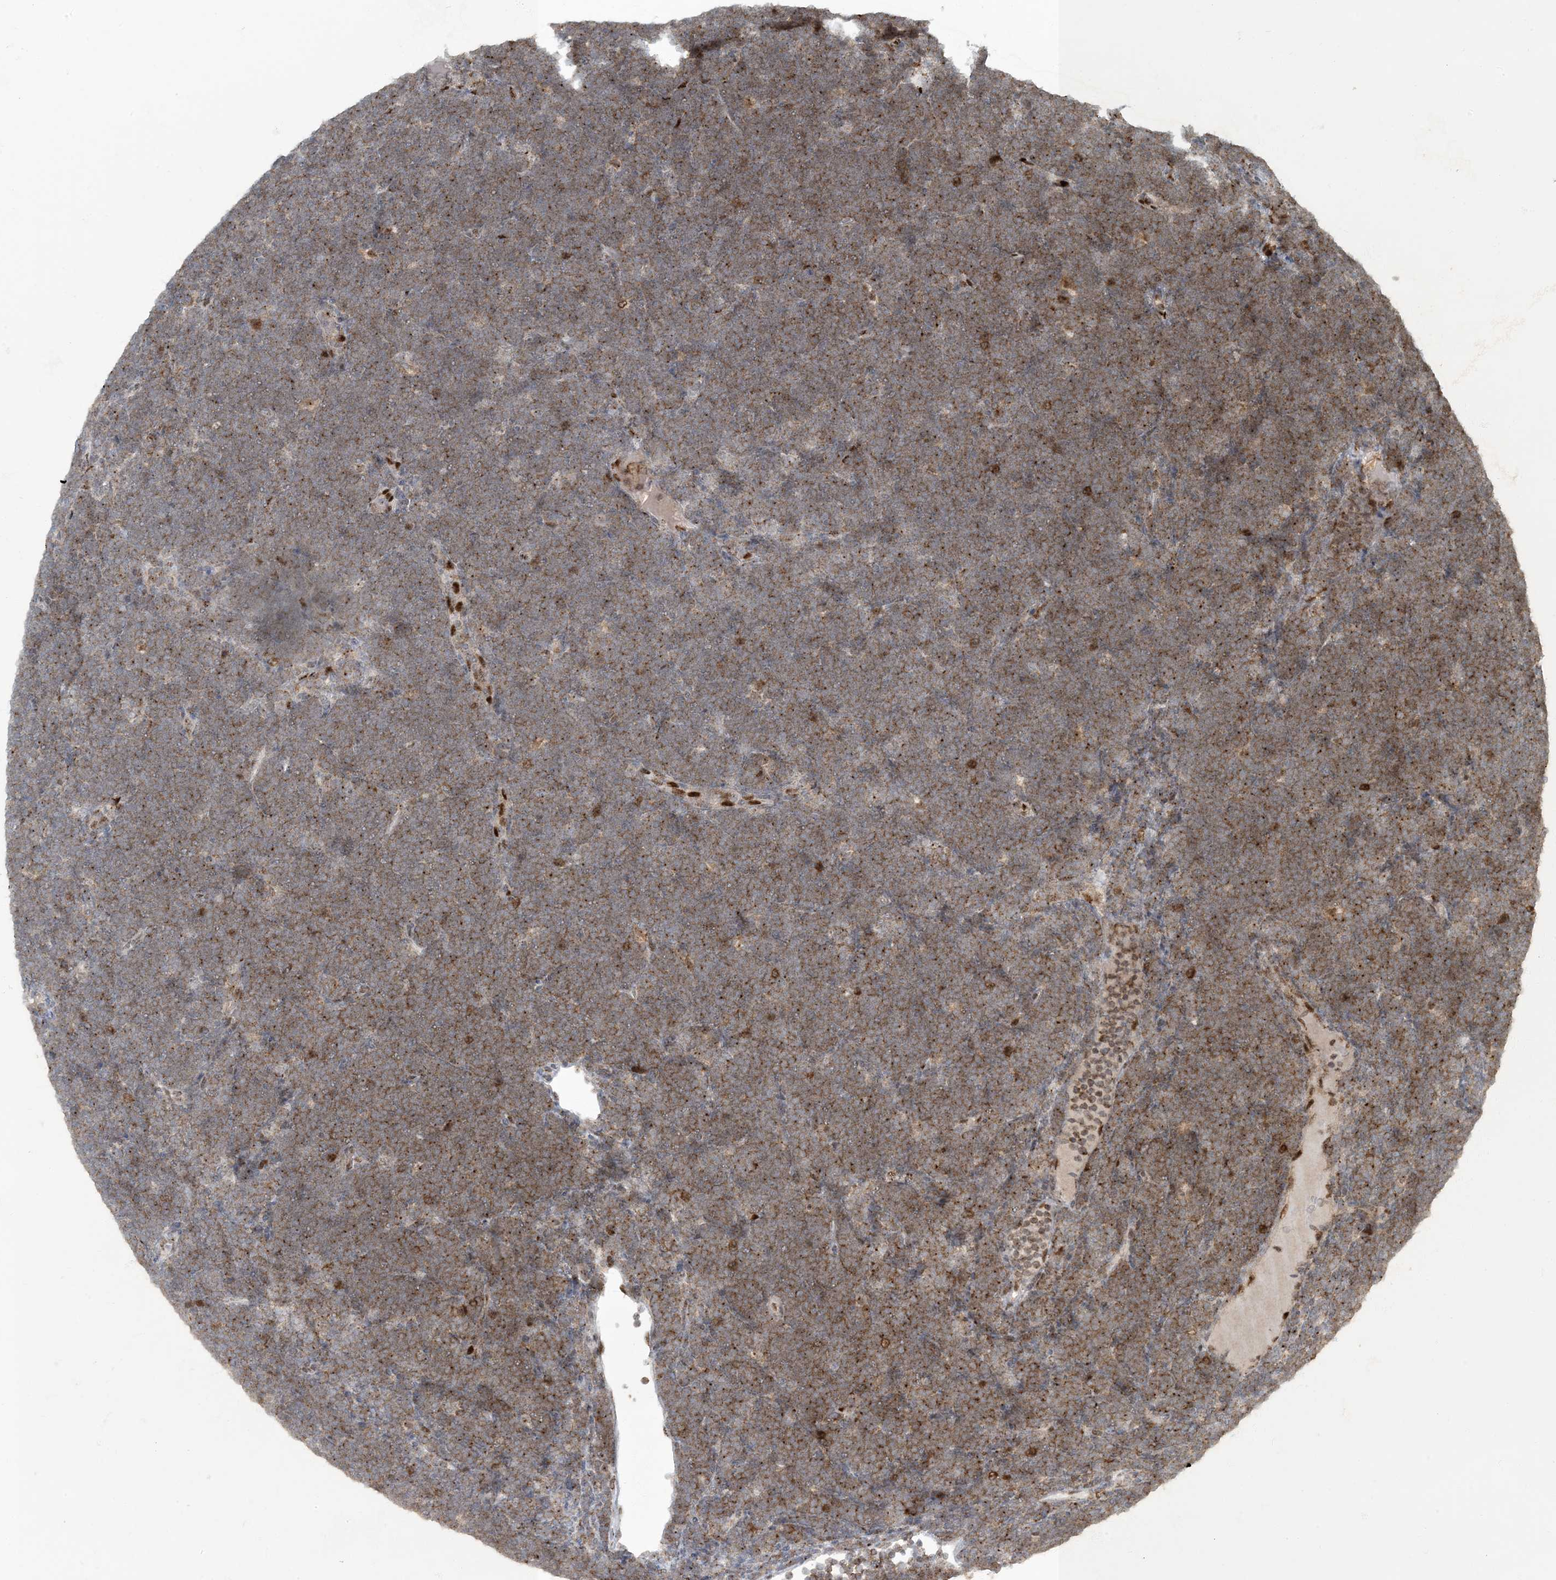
{"staining": {"intensity": "moderate", "quantity": ">75%", "location": "cytoplasmic/membranous"}, "tissue": "lymphoma", "cell_type": "Tumor cells", "image_type": "cancer", "snomed": [{"axis": "morphology", "description": "Malignant lymphoma, non-Hodgkin's type, High grade"}, {"axis": "topography", "description": "Lymph node"}], "caption": "The image displays a brown stain indicating the presence of a protein in the cytoplasmic/membranous of tumor cells in malignant lymphoma, non-Hodgkin's type (high-grade). The staining was performed using DAB to visualize the protein expression in brown, while the nuclei were stained in blue with hematoxylin (Magnification: 20x).", "gene": "MBD1", "patient": {"sex": "male", "age": 13}}